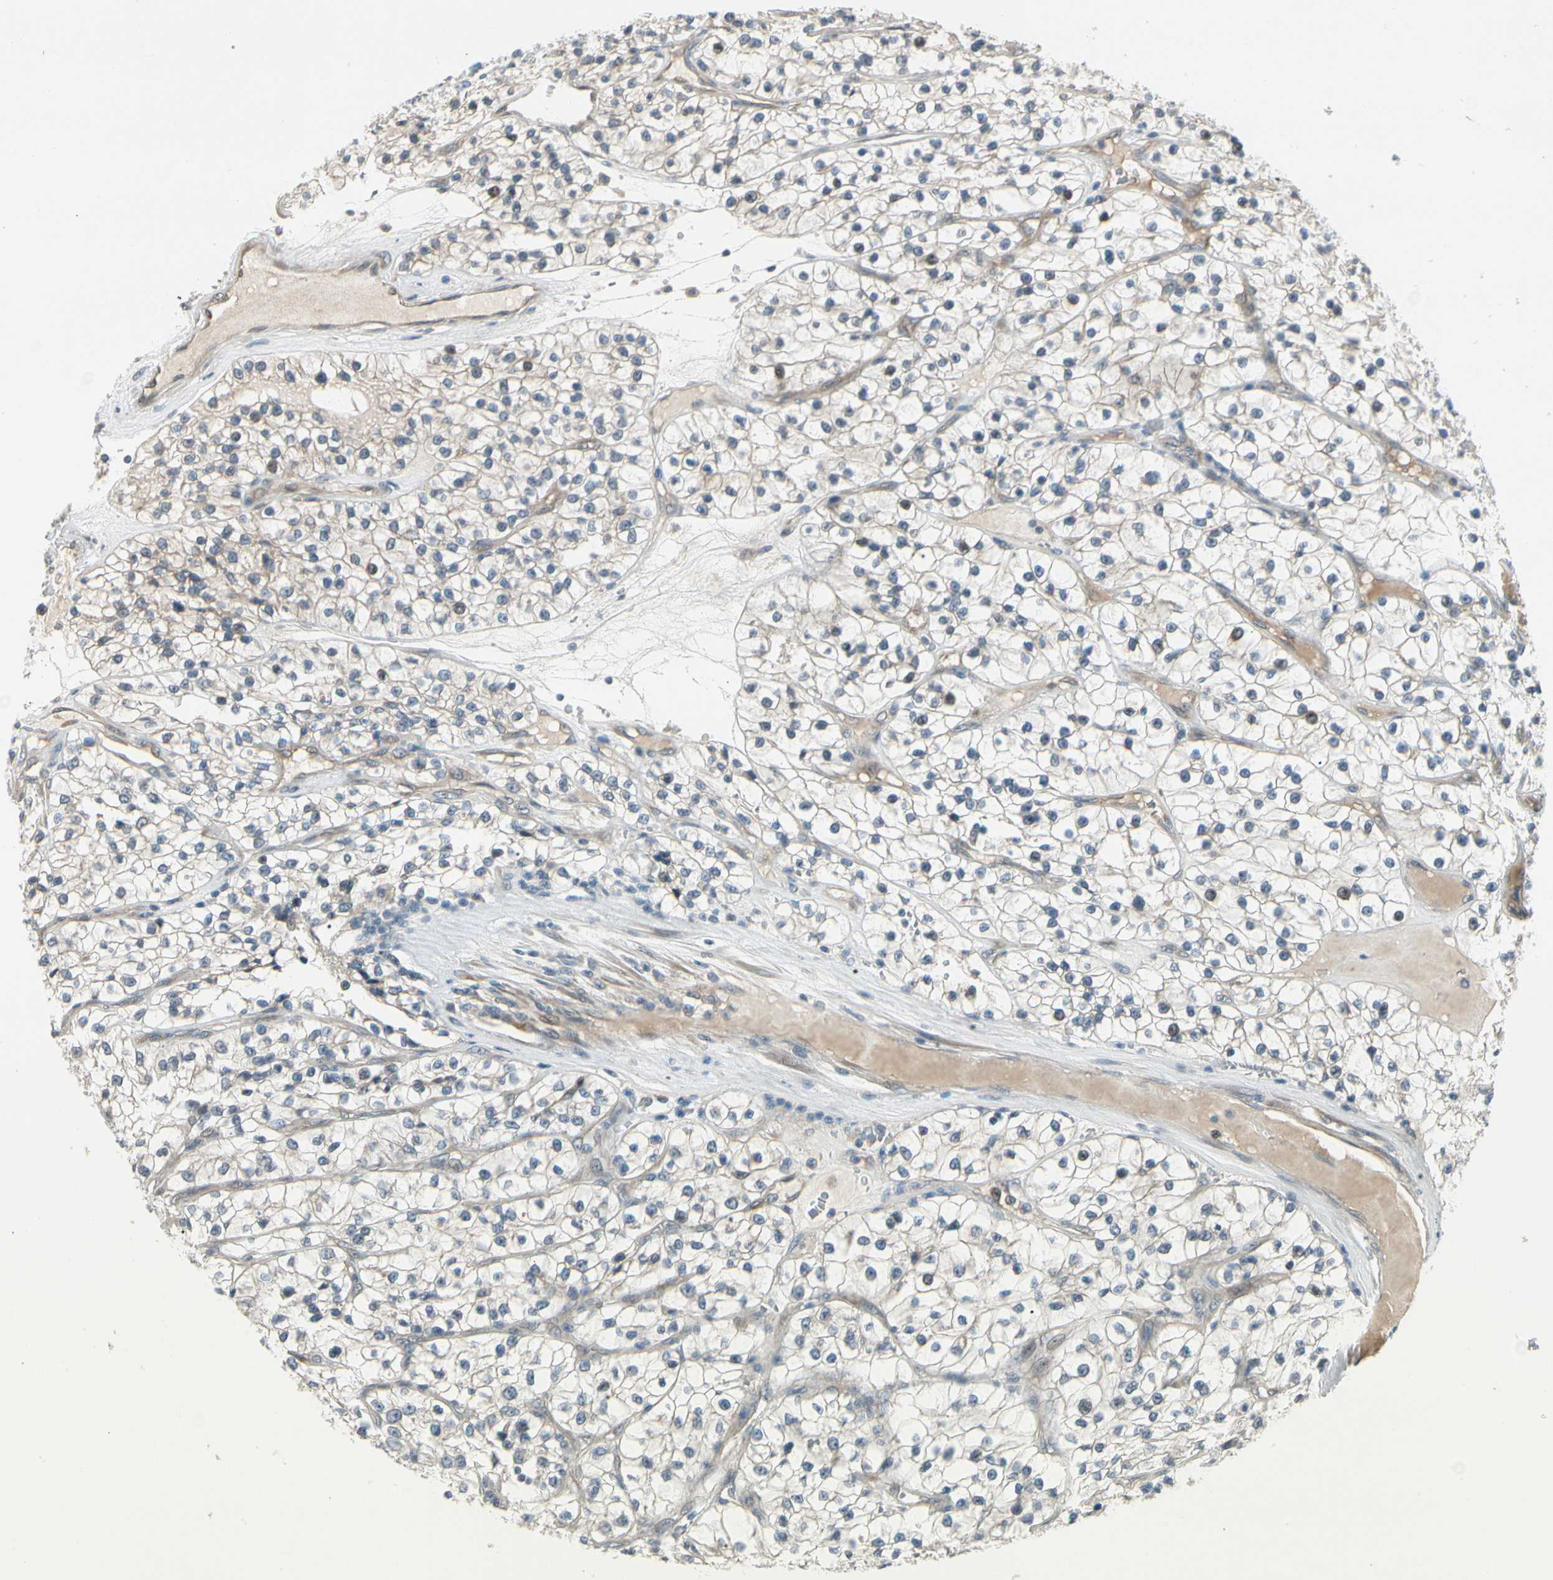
{"staining": {"intensity": "negative", "quantity": "none", "location": "none"}, "tissue": "renal cancer", "cell_type": "Tumor cells", "image_type": "cancer", "snomed": [{"axis": "morphology", "description": "Adenocarcinoma, NOS"}, {"axis": "topography", "description": "Kidney"}], "caption": "Immunohistochemical staining of human renal adenocarcinoma displays no significant positivity in tumor cells. Nuclei are stained in blue.", "gene": "PCDHB15", "patient": {"sex": "female", "age": 57}}